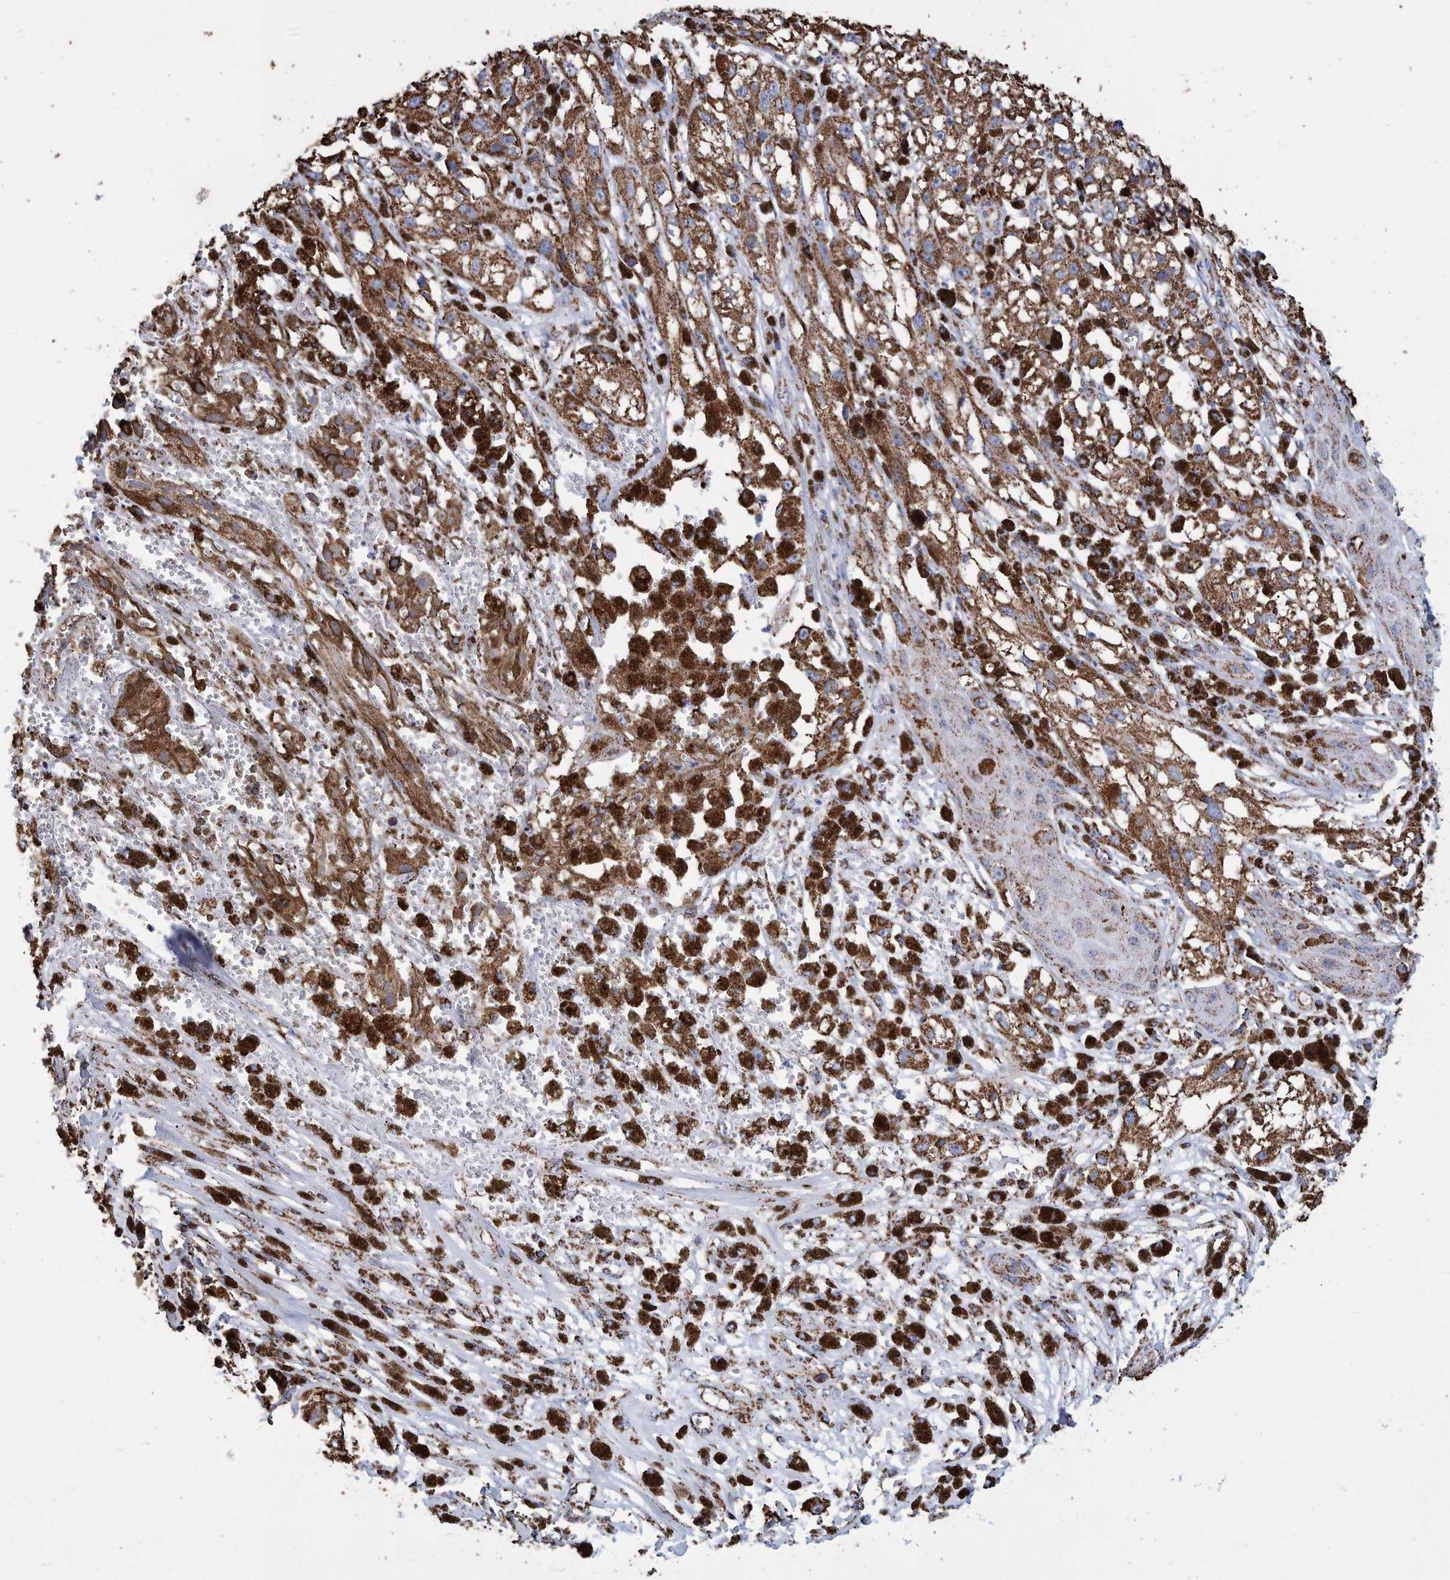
{"staining": {"intensity": "strong", "quantity": ">75%", "location": "cytoplasmic/membranous"}, "tissue": "melanoma", "cell_type": "Tumor cells", "image_type": "cancer", "snomed": [{"axis": "morphology", "description": "Malignant melanoma, NOS"}, {"axis": "topography", "description": "Skin"}], "caption": "Immunohistochemical staining of melanoma displays high levels of strong cytoplasmic/membranous protein staining in about >75% of tumor cells. (Brightfield microscopy of DAB IHC at high magnification).", "gene": "VPS26C", "patient": {"sex": "male", "age": 88}}